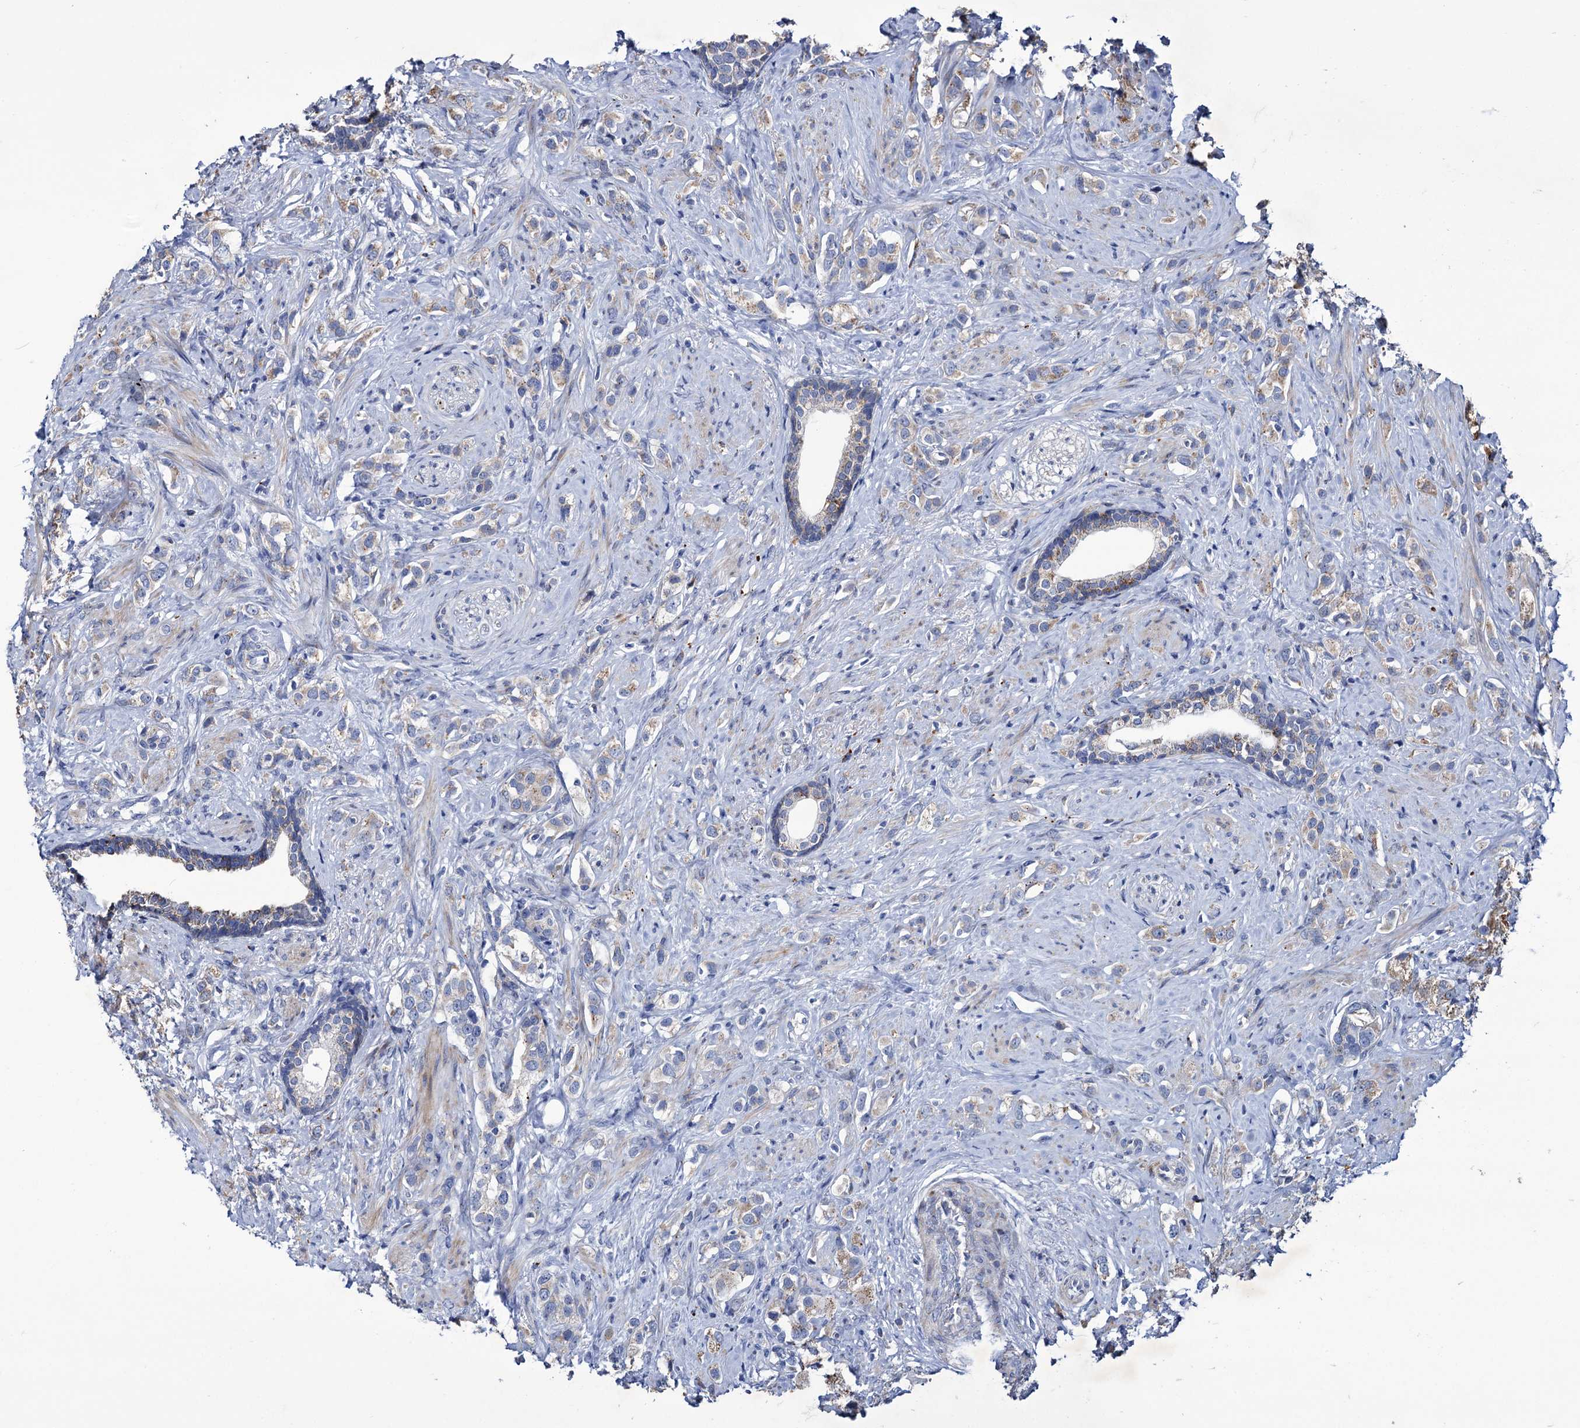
{"staining": {"intensity": "weak", "quantity": "<25%", "location": "cytoplasmic/membranous"}, "tissue": "prostate cancer", "cell_type": "Tumor cells", "image_type": "cancer", "snomed": [{"axis": "morphology", "description": "Adenocarcinoma, High grade"}, {"axis": "topography", "description": "Prostate"}], "caption": "This is an immunohistochemistry (IHC) micrograph of human prostate cancer (adenocarcinoma (high-grade)). There is no staining in tumor cells.", "gene": "TUBGCP5", "patient": {"sex": "male", "age": 63}}